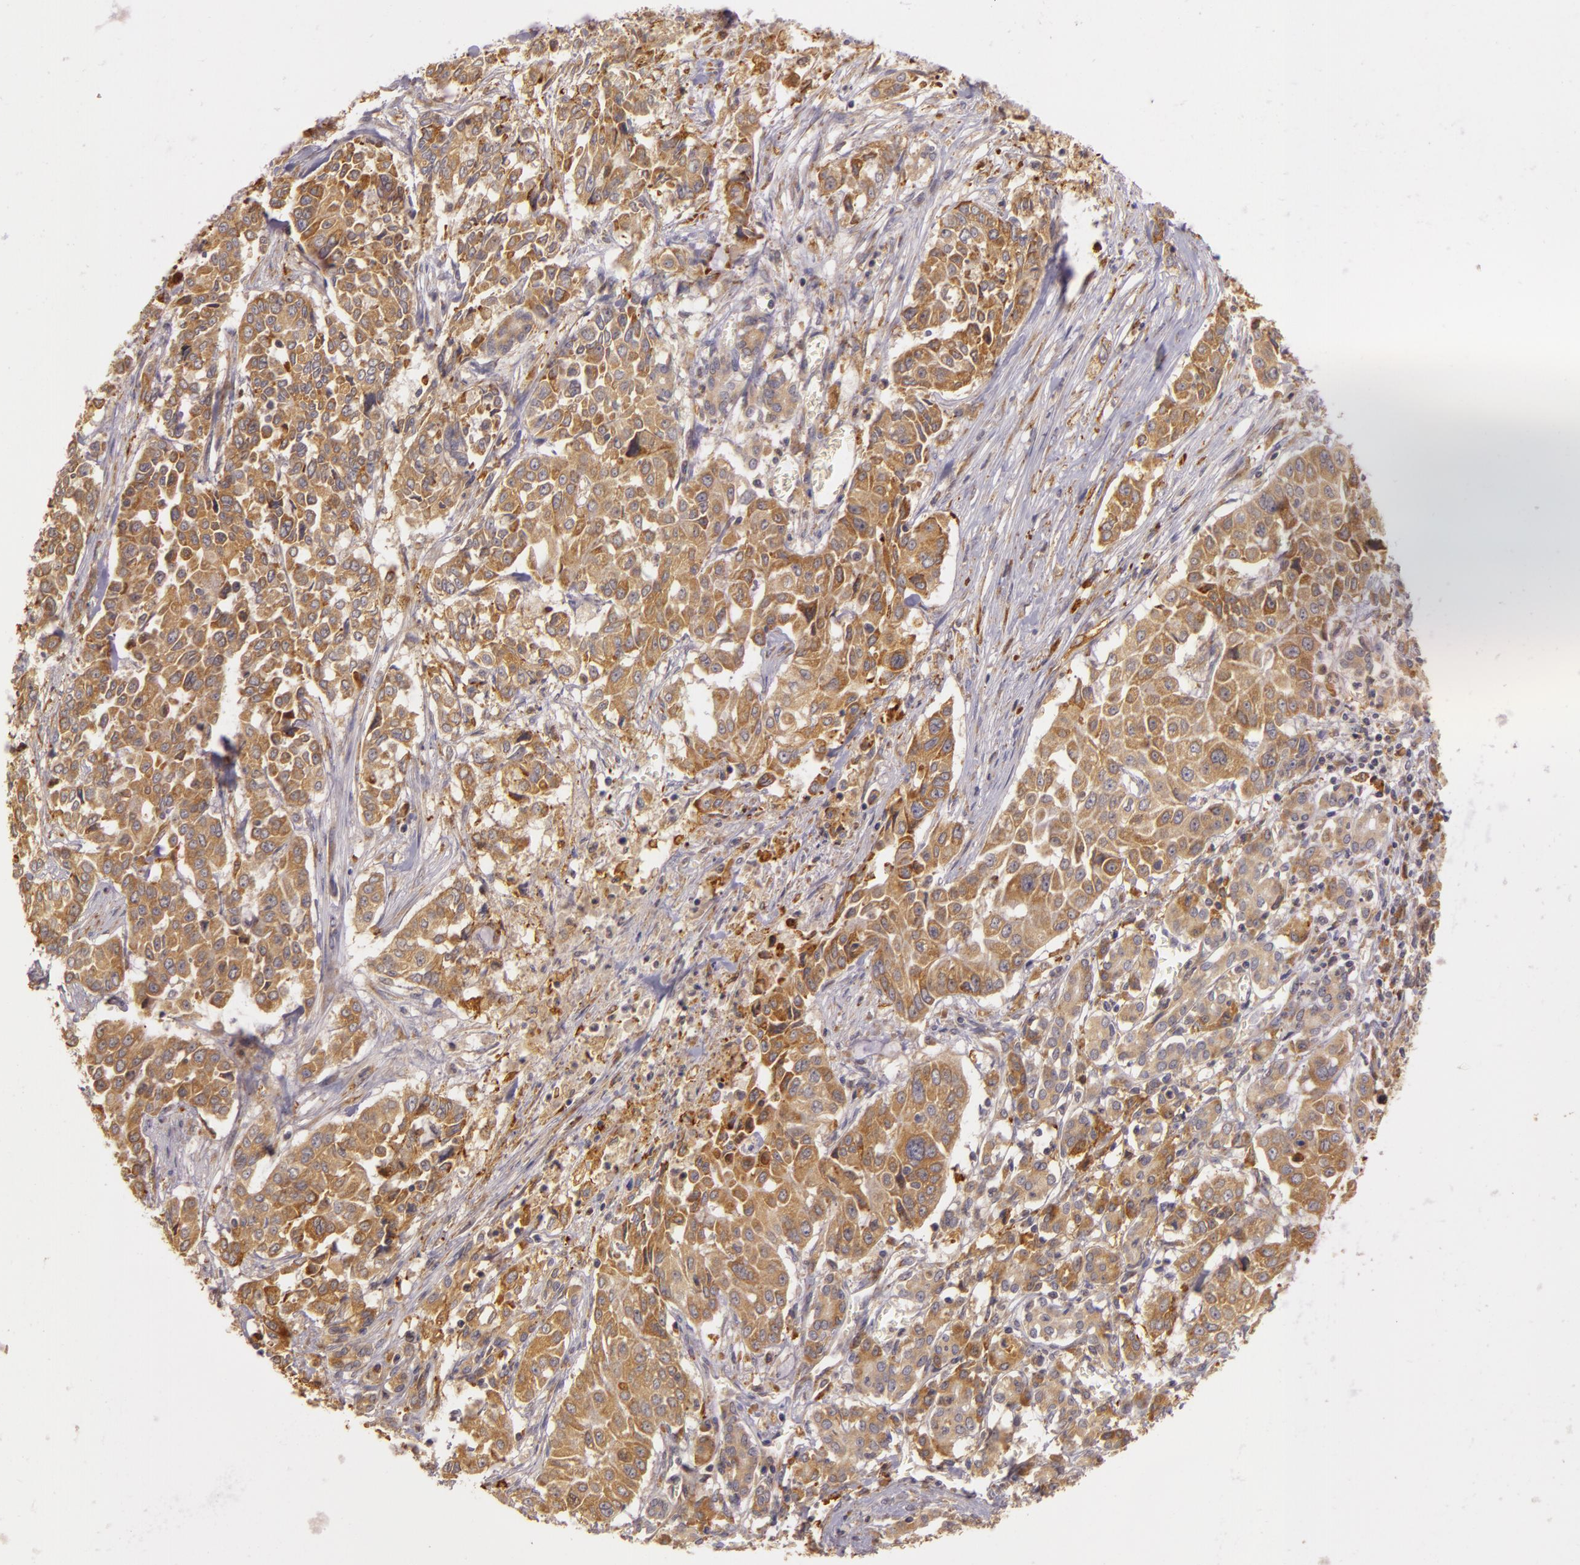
{"staining": {"intensity": "weak", "quantity": "25%-75%", "location": "cytoplasmic/membranous"}, "tissue": "pancreatic cancer", "cell_type": "Tumor cells", "image_type": "cancer", "snomed": [{"axis": "morphology", "description": "Adenocarcinoma, NOS"}, {"axis": "topography", "description": "Pancreas"}], "caption": "Immunohistochemistry staining of pancreatic adenocarcinoma, which demonstrates low levels of weak cytoplasmic/membranous positivity in approximately 25%-75% of tumor cells indicating weak cytoplasmic/membranous protein positivity. The staining was performed using DAB (3,3'-diaminobenzidine) (brown) for protein detection and nuclei were counterstained in hematoxylin (blue).", "gene": "PPP1R3F", "patient": {"sex": "female", "age": 52}}